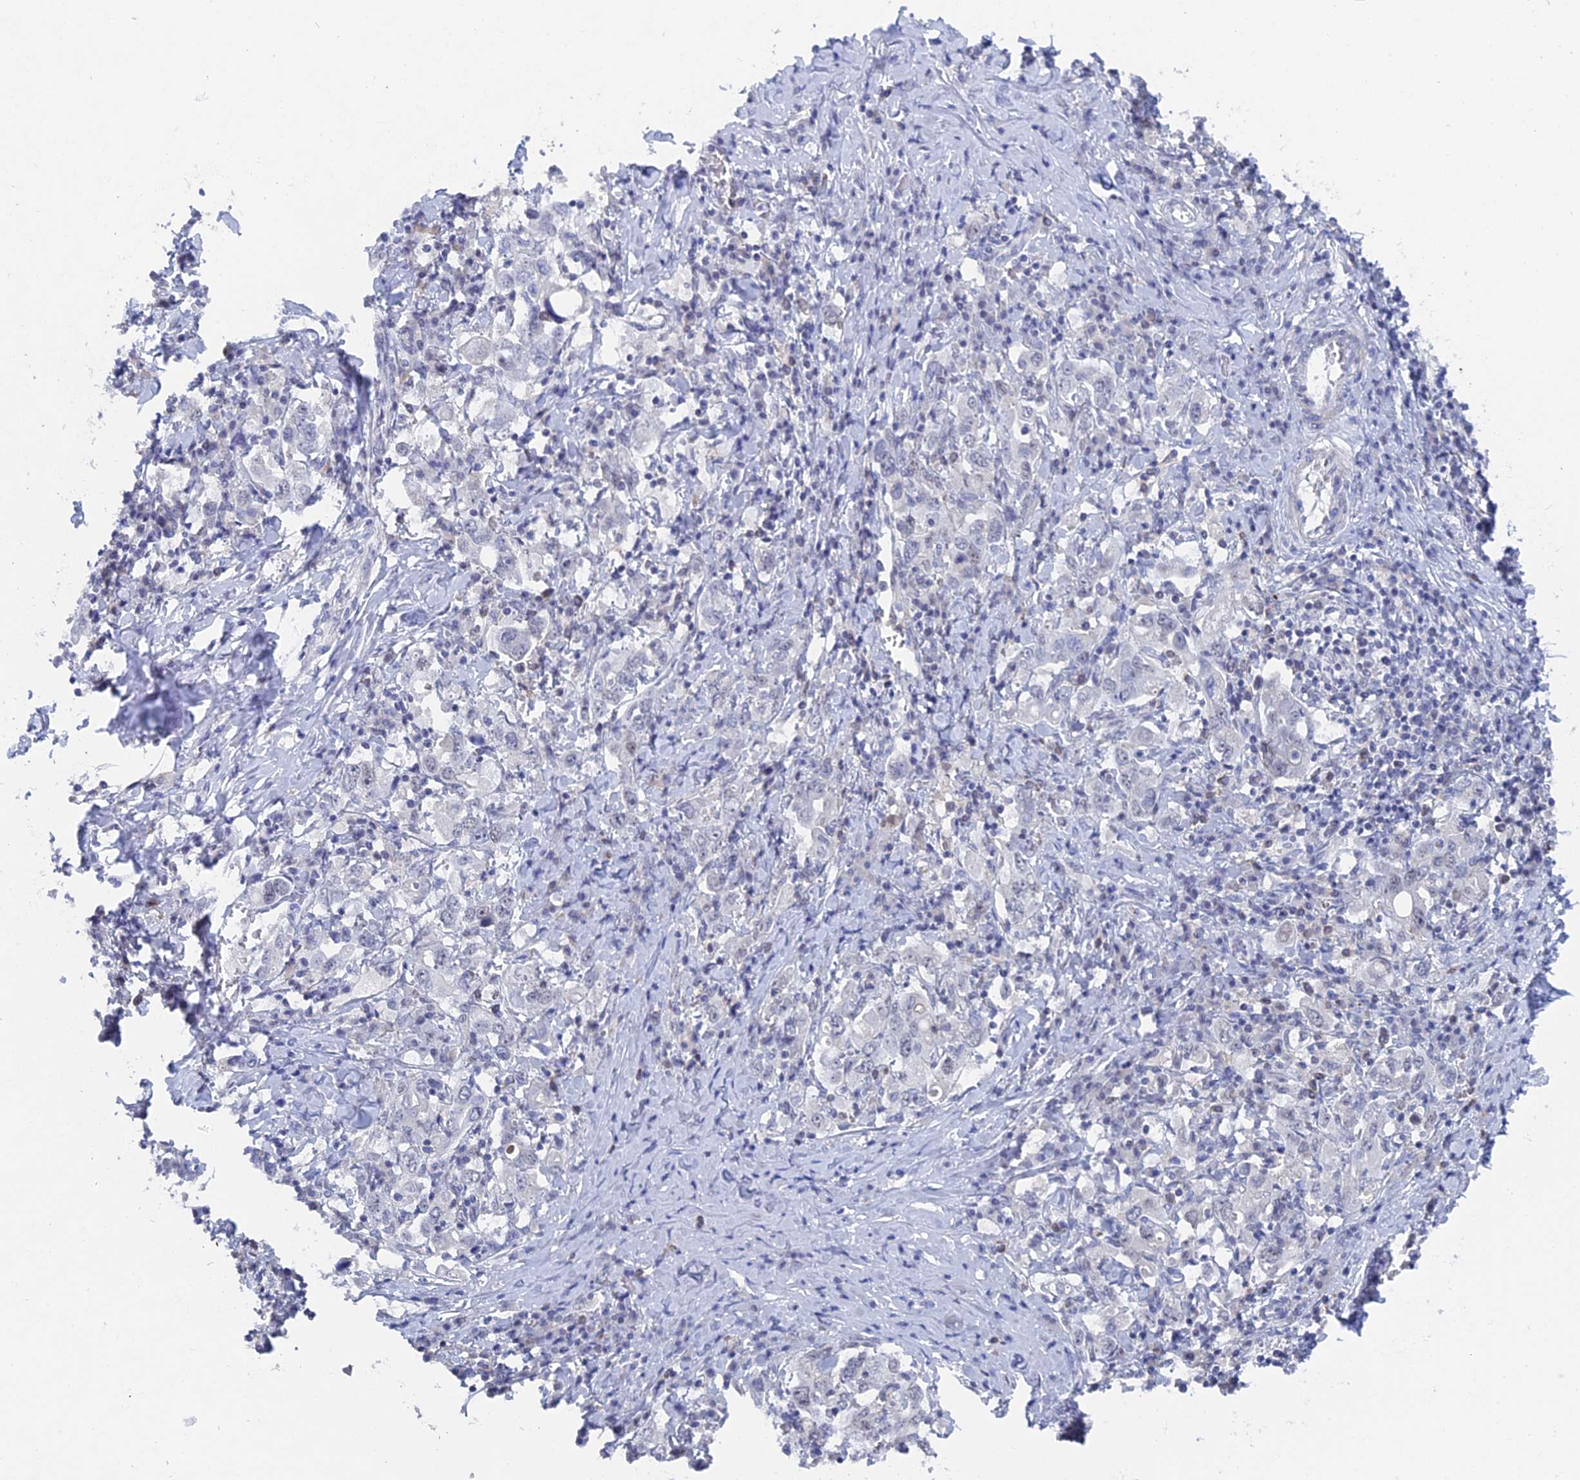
{"staining": {"intensity": "negative", "quantity": "none", "location": "none"}, "tissue": "stomach cancer", "cell_type": "Tumor cells", "image_type": "cancer", "snomed": [{"axis": "morphology", "description": "Adenocarcinoma, NOS"}, {"axis": "topography", "description": "Stomach, upper"}], "caption": "Immunohistochemistry of human stomach cancer (adenocarcinoma) reveals no expression in tumor cells.", "gene": "BRD2", "patient": {"sex": "male", "age": 62}}